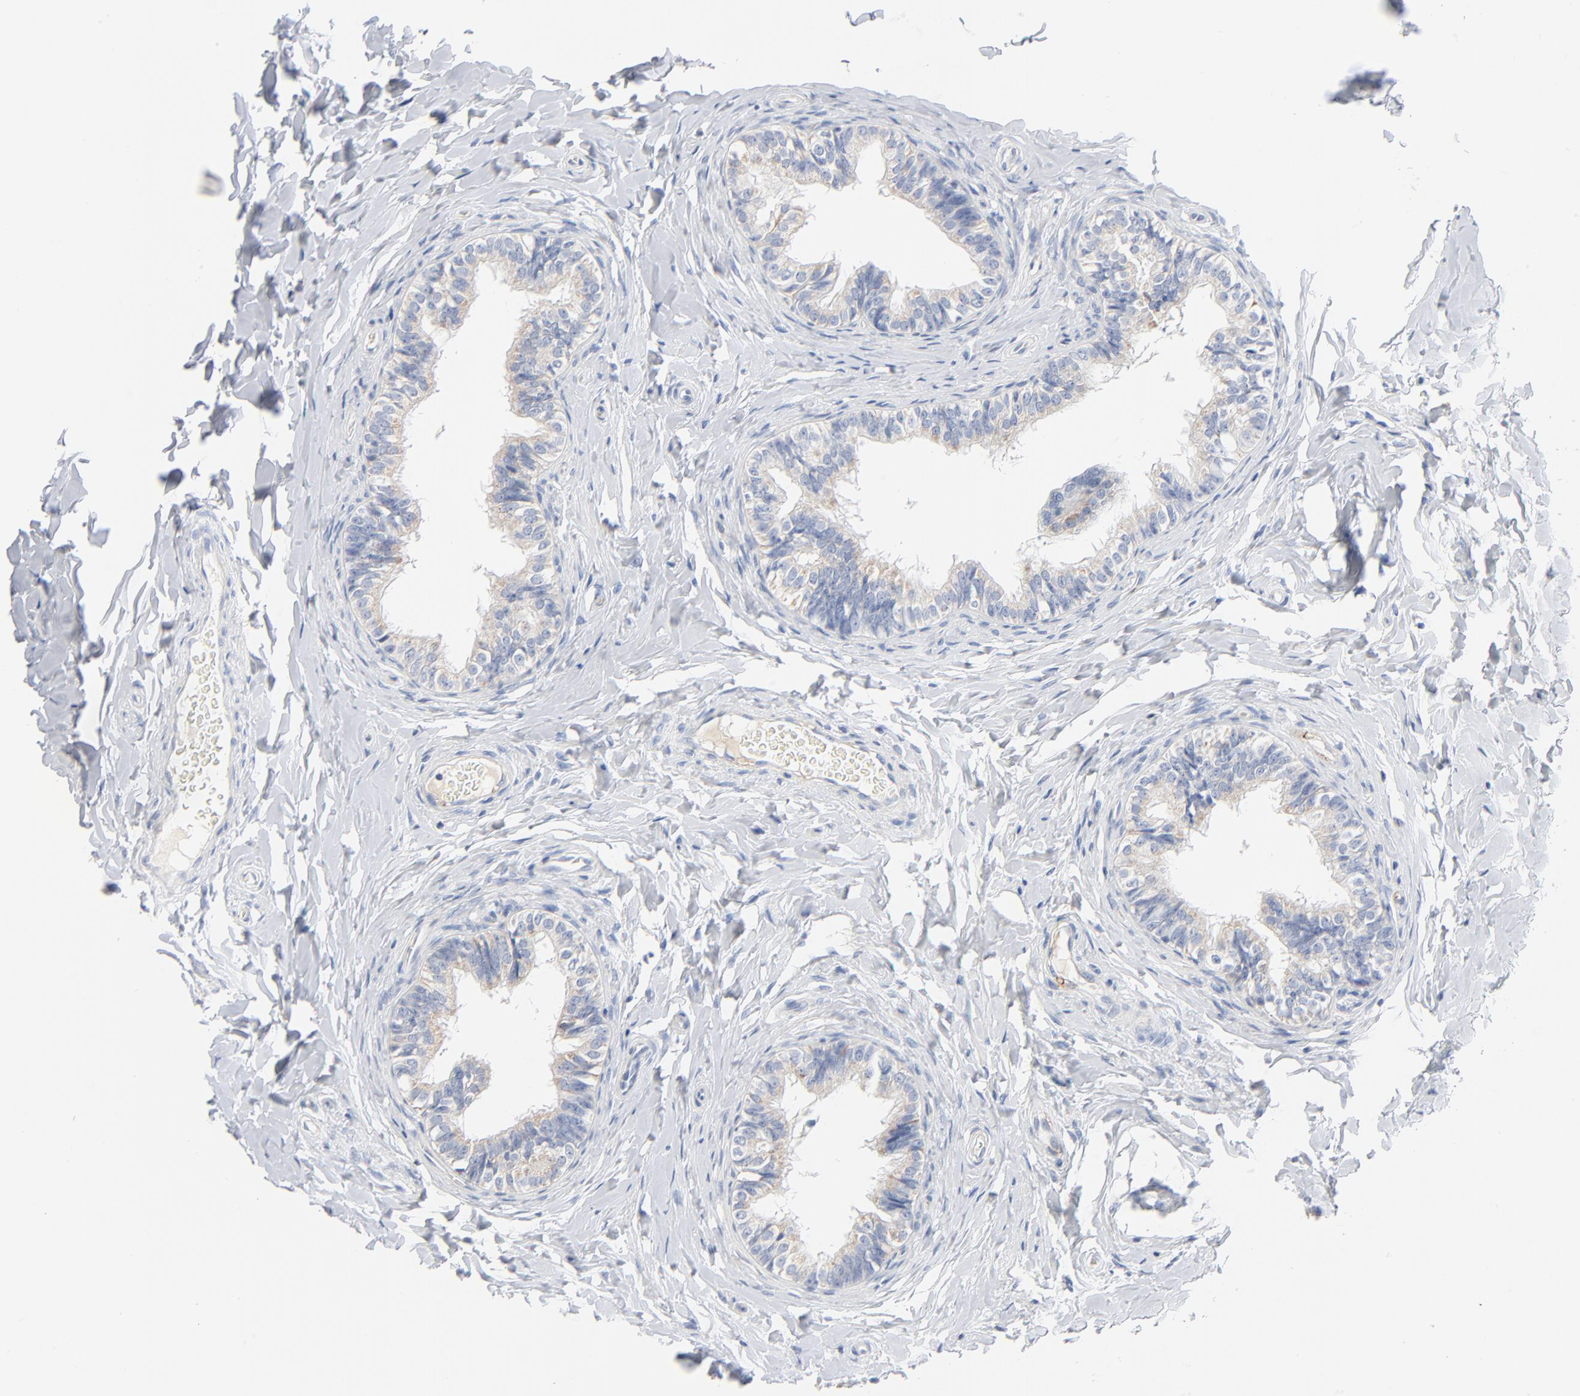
{"staining": {"intensity": "negative", "quantity": "none", "location": "none"}, "tissue": "epididymis", "cell_type": "Glandular cells", "image_type": "normal", "snomed": [{"axis": "morphology", "description": "Normal tissue, NOS"}, {"axis": "topography", "description": "Epididymis"}], "caption": "The IHC image has no significant positivity in glandular cells of epididymis.", "gene": "GZMB", "patient": {"sex": "male", "age": 26}}